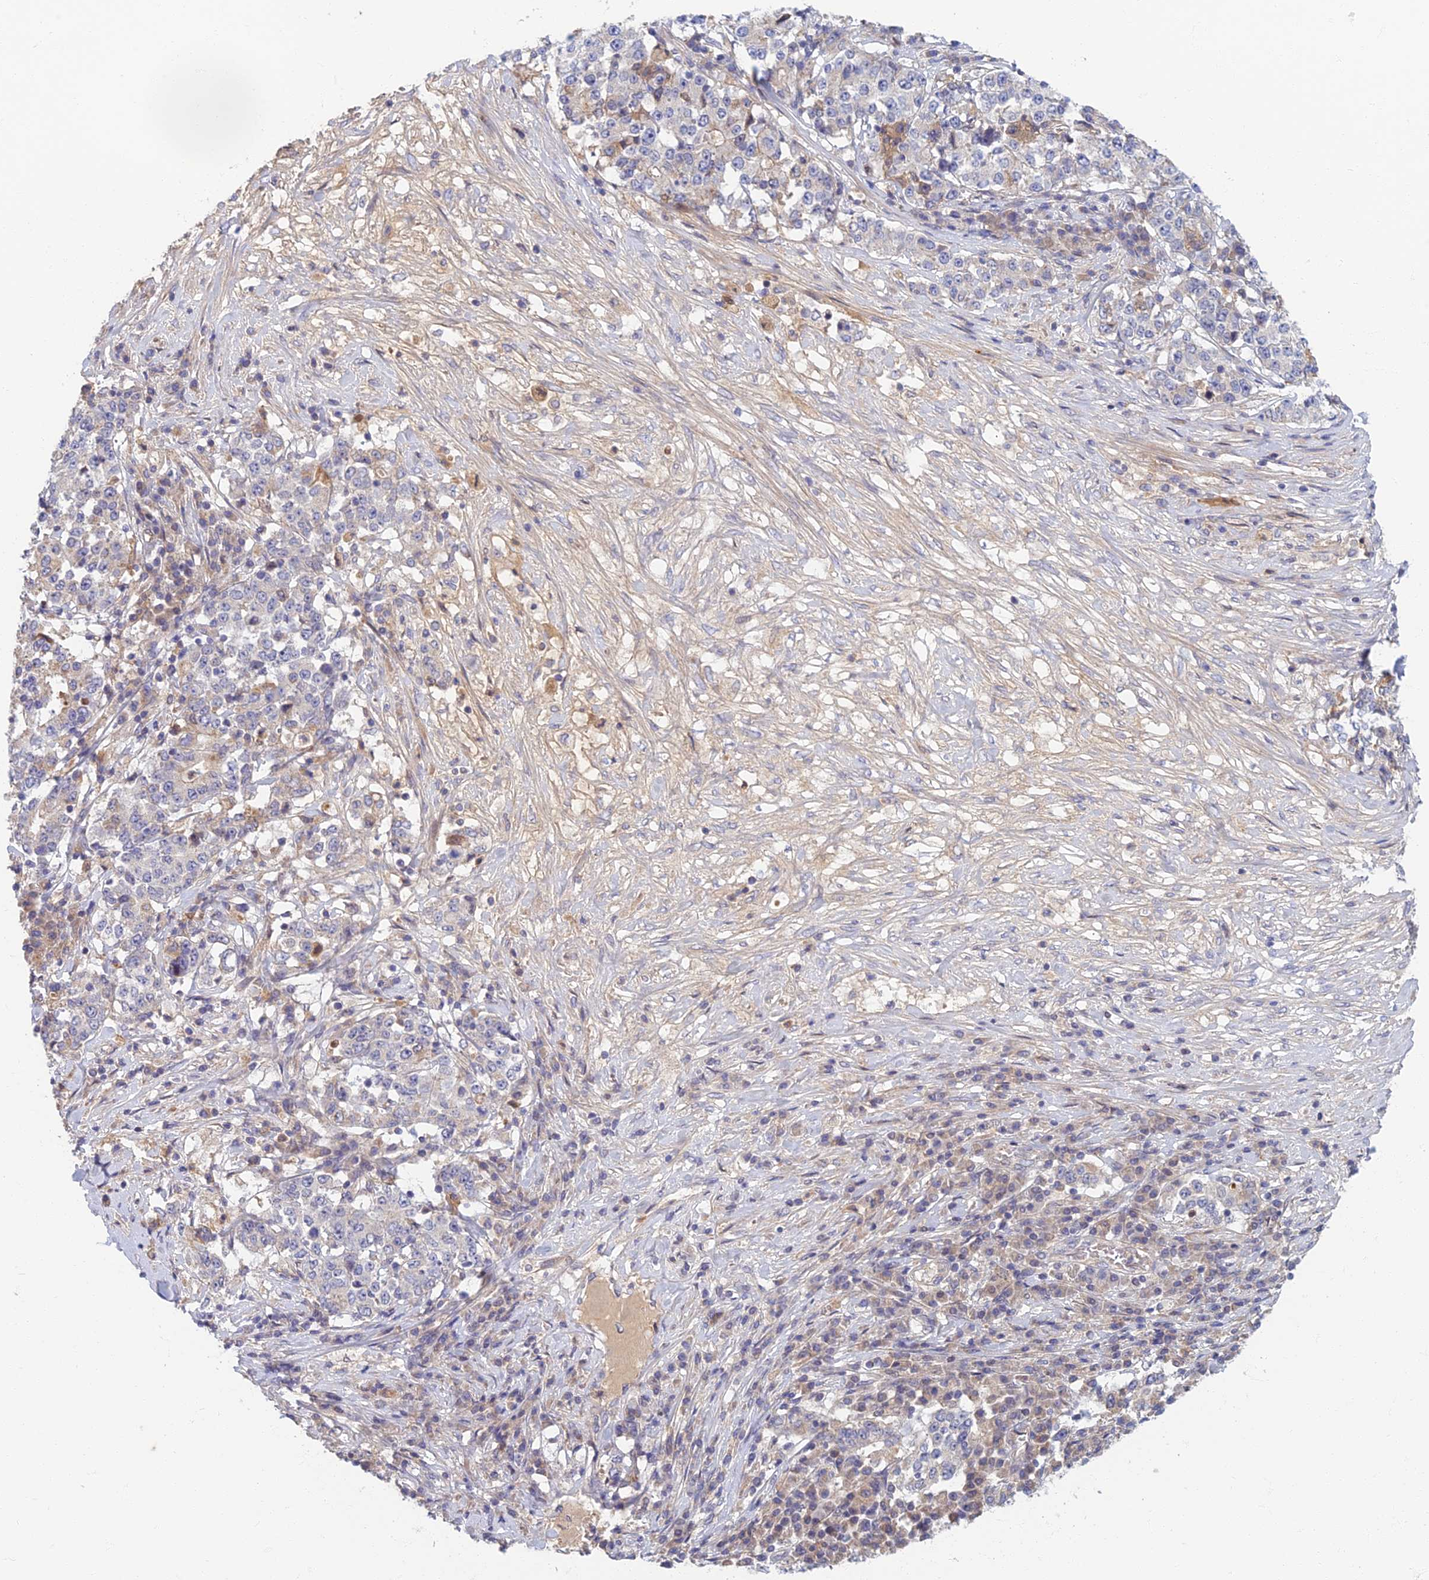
{"staining": {"intensity": "negative", "quantity": "none", "location": "none"}, "tissue": "stomach cancer", "cell_type": "Tumor cells", "image_type": "cancer", "snomed": [{"axis": "morphology", "description": "Adenocarcinoma, NOS"}, {"axis": "topography", "description": "Stomach"}], "caption": "The photomicrograph reveals no significant expression in tumor cells of stomach cancer.", "gene": "SOGA1", "patient": {"sex": "male", "age": 59}}